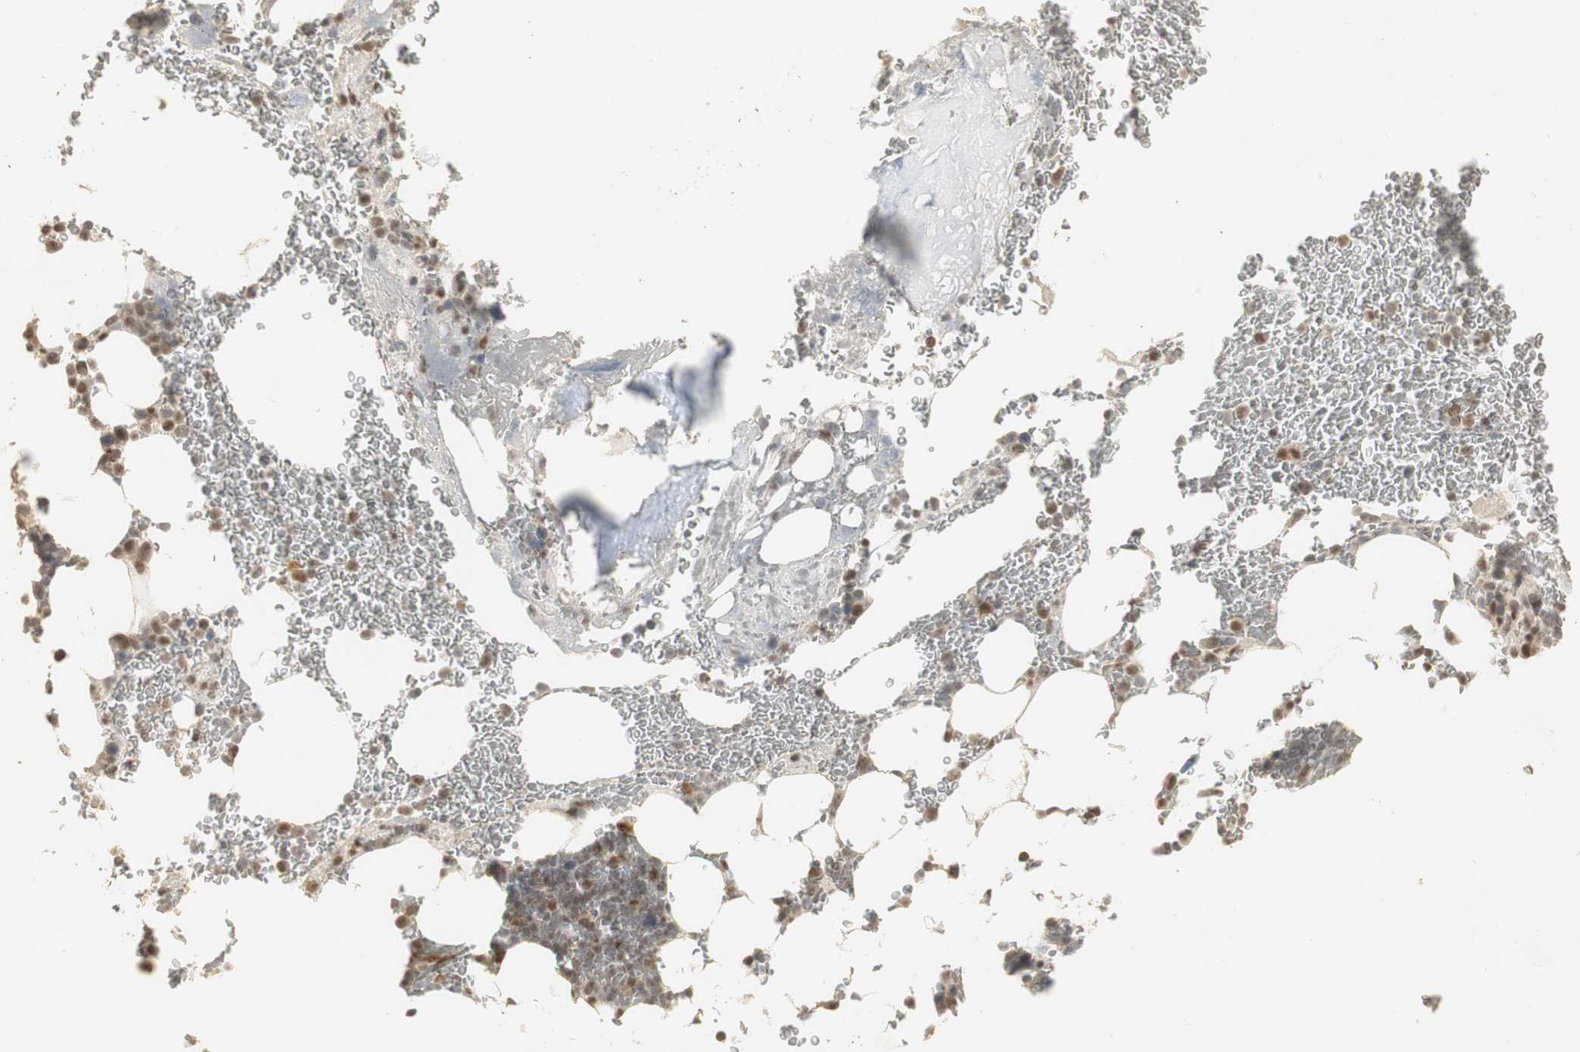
{"staining": {"intensity": "strong", "quantity": "<25%", "location": "nuclear"}, "tissue": "bone marrow", "cell_type": "Hematopoietic cells", "image_type": "normal", "snomed": [{"axis": "morphology", "description": "Normal tissue, NOS"}, {"axis": "topography", "description": "Bone marrow"}], "caption": "Protein staining shows strong nuclear staining in about <25% of hematopoietic cells in unremarkable bone marrow.", "gene": "ELOA", "patient": {"sex": "female", "age": 73}}